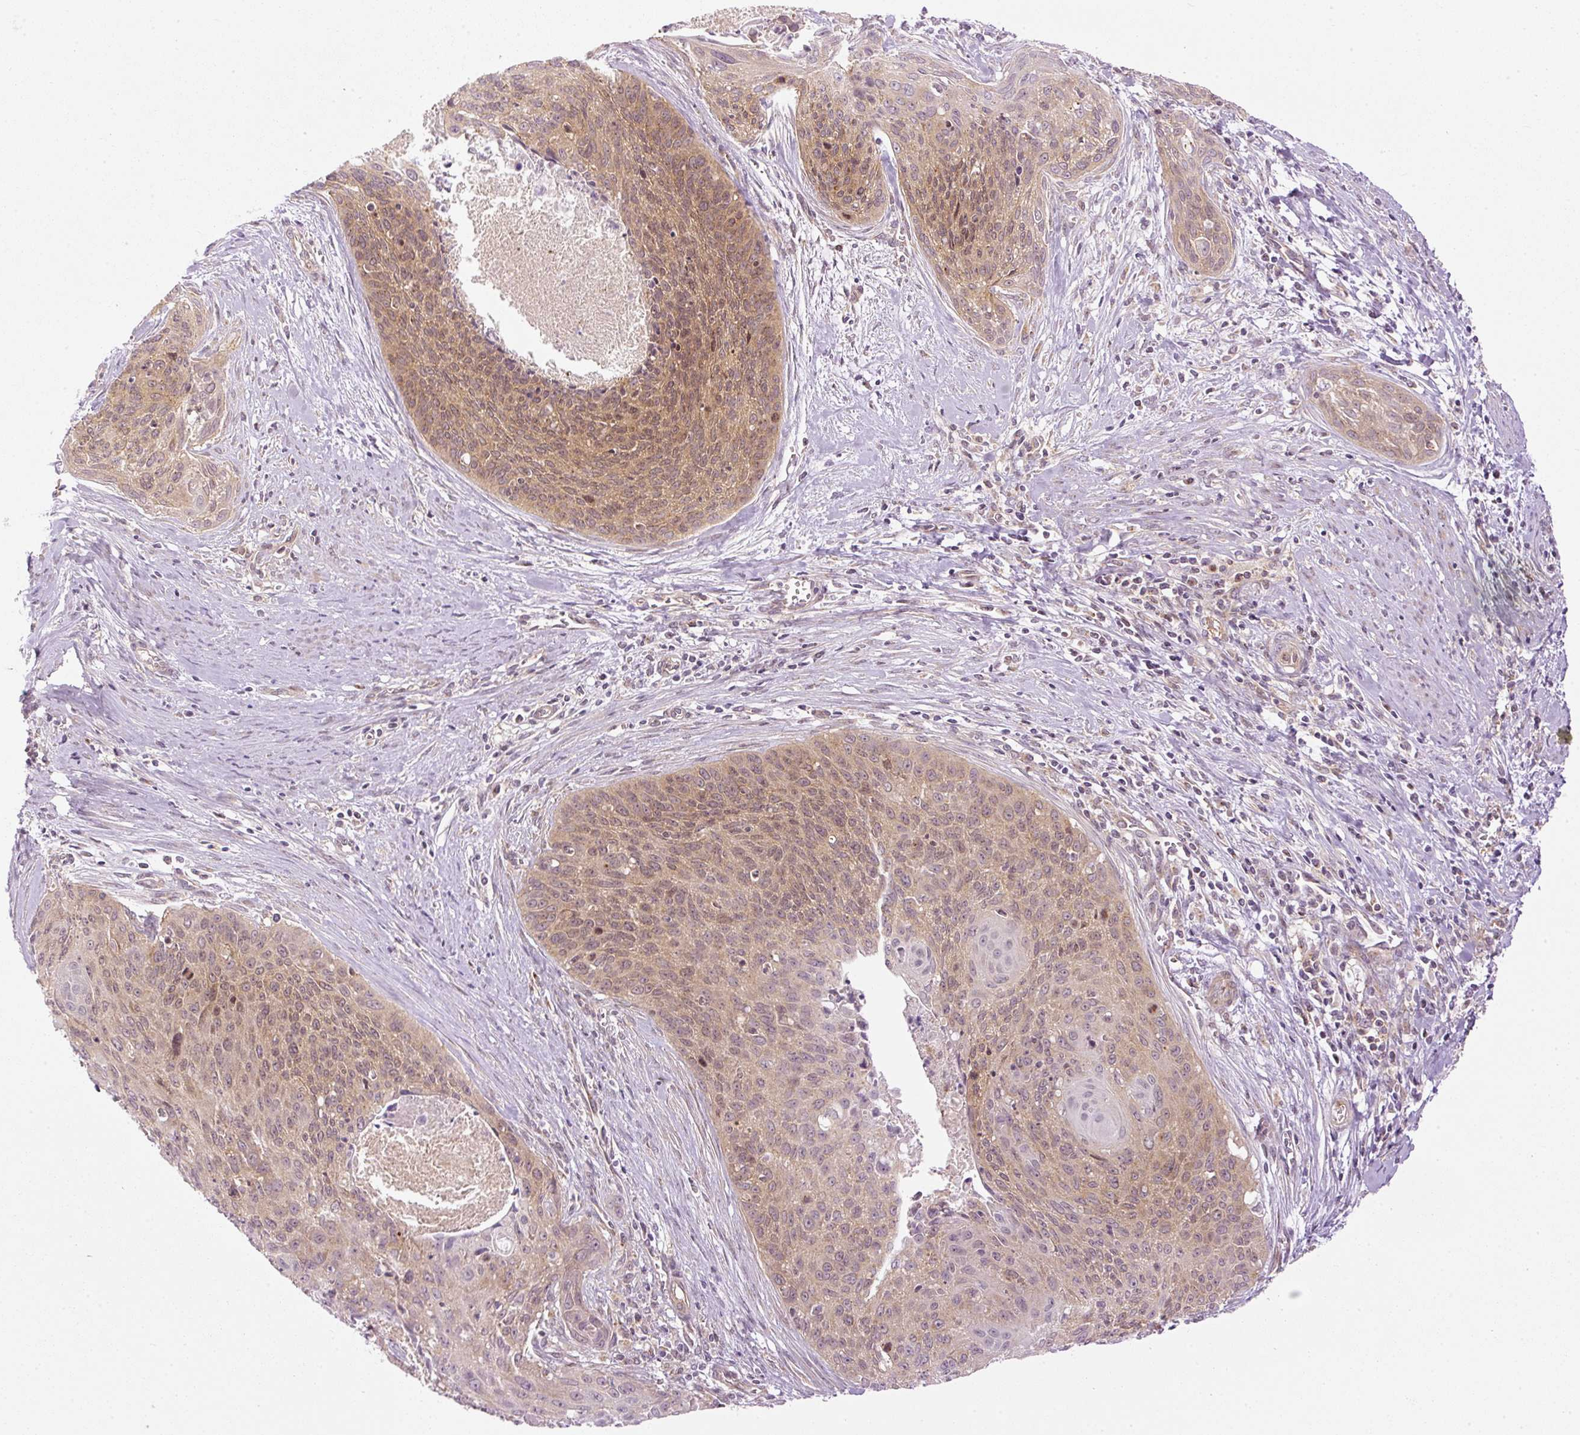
{"staining": {"intensity": "moderate", "quantity": ">75%", "location": "cytoplasmic/membranous,nuclear"}, "tissue": "cervical cancer", "cell_type": "Tumor cells", "image_type": "cancer", "snomed": [{"axis": "morphology", "description": "Squamous cell carcinoma, NOS"}, {"axis": "topography", "description": "Cervix"}], "caption": "Moderate cytoplasmic/membranous and nuclear positivity is appreciated in approximately >75% of tumor cells in squamous cell carcinoma (cervical).", "gene": "MZT2B", "patient": {"sex": "female", "age": 55}}